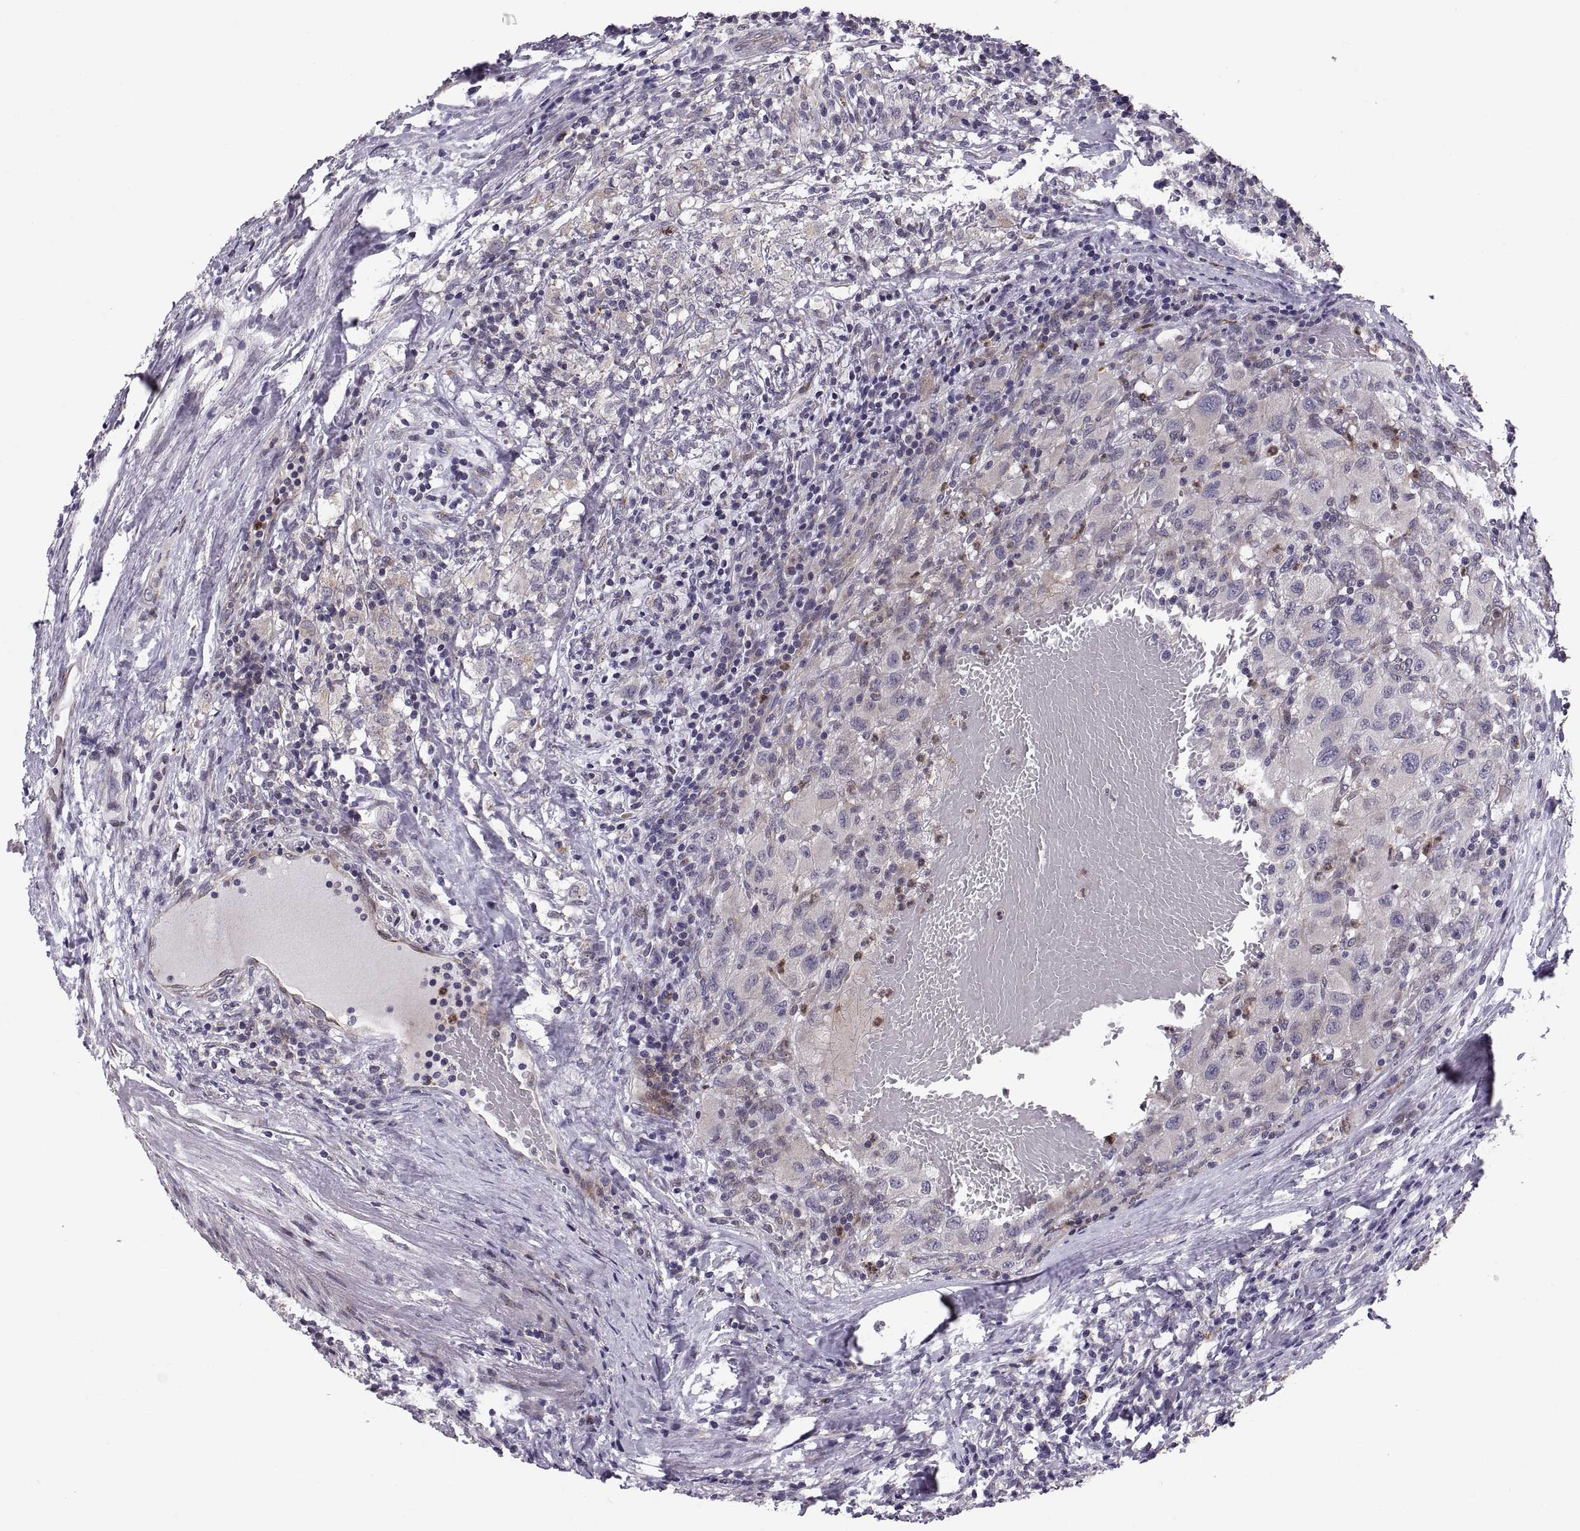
{"staining": {"intensity": "negative", "quantity": "none", "location": "none"}, "tissue": "renal cancer", "cell_type": "Tumor cells", "image_type": "cancer", "snomed": [{"axis": "morphology", "description": "Adenocarcinoma, NOS"}, {"axis": "topography", "description": "Kidney"}], "caption": "Image shows no protein expression in tumor cells of renal adenocarcinoma tissue.", "gene": "TESC", "patient": {"sex": "female", "age": 67}}